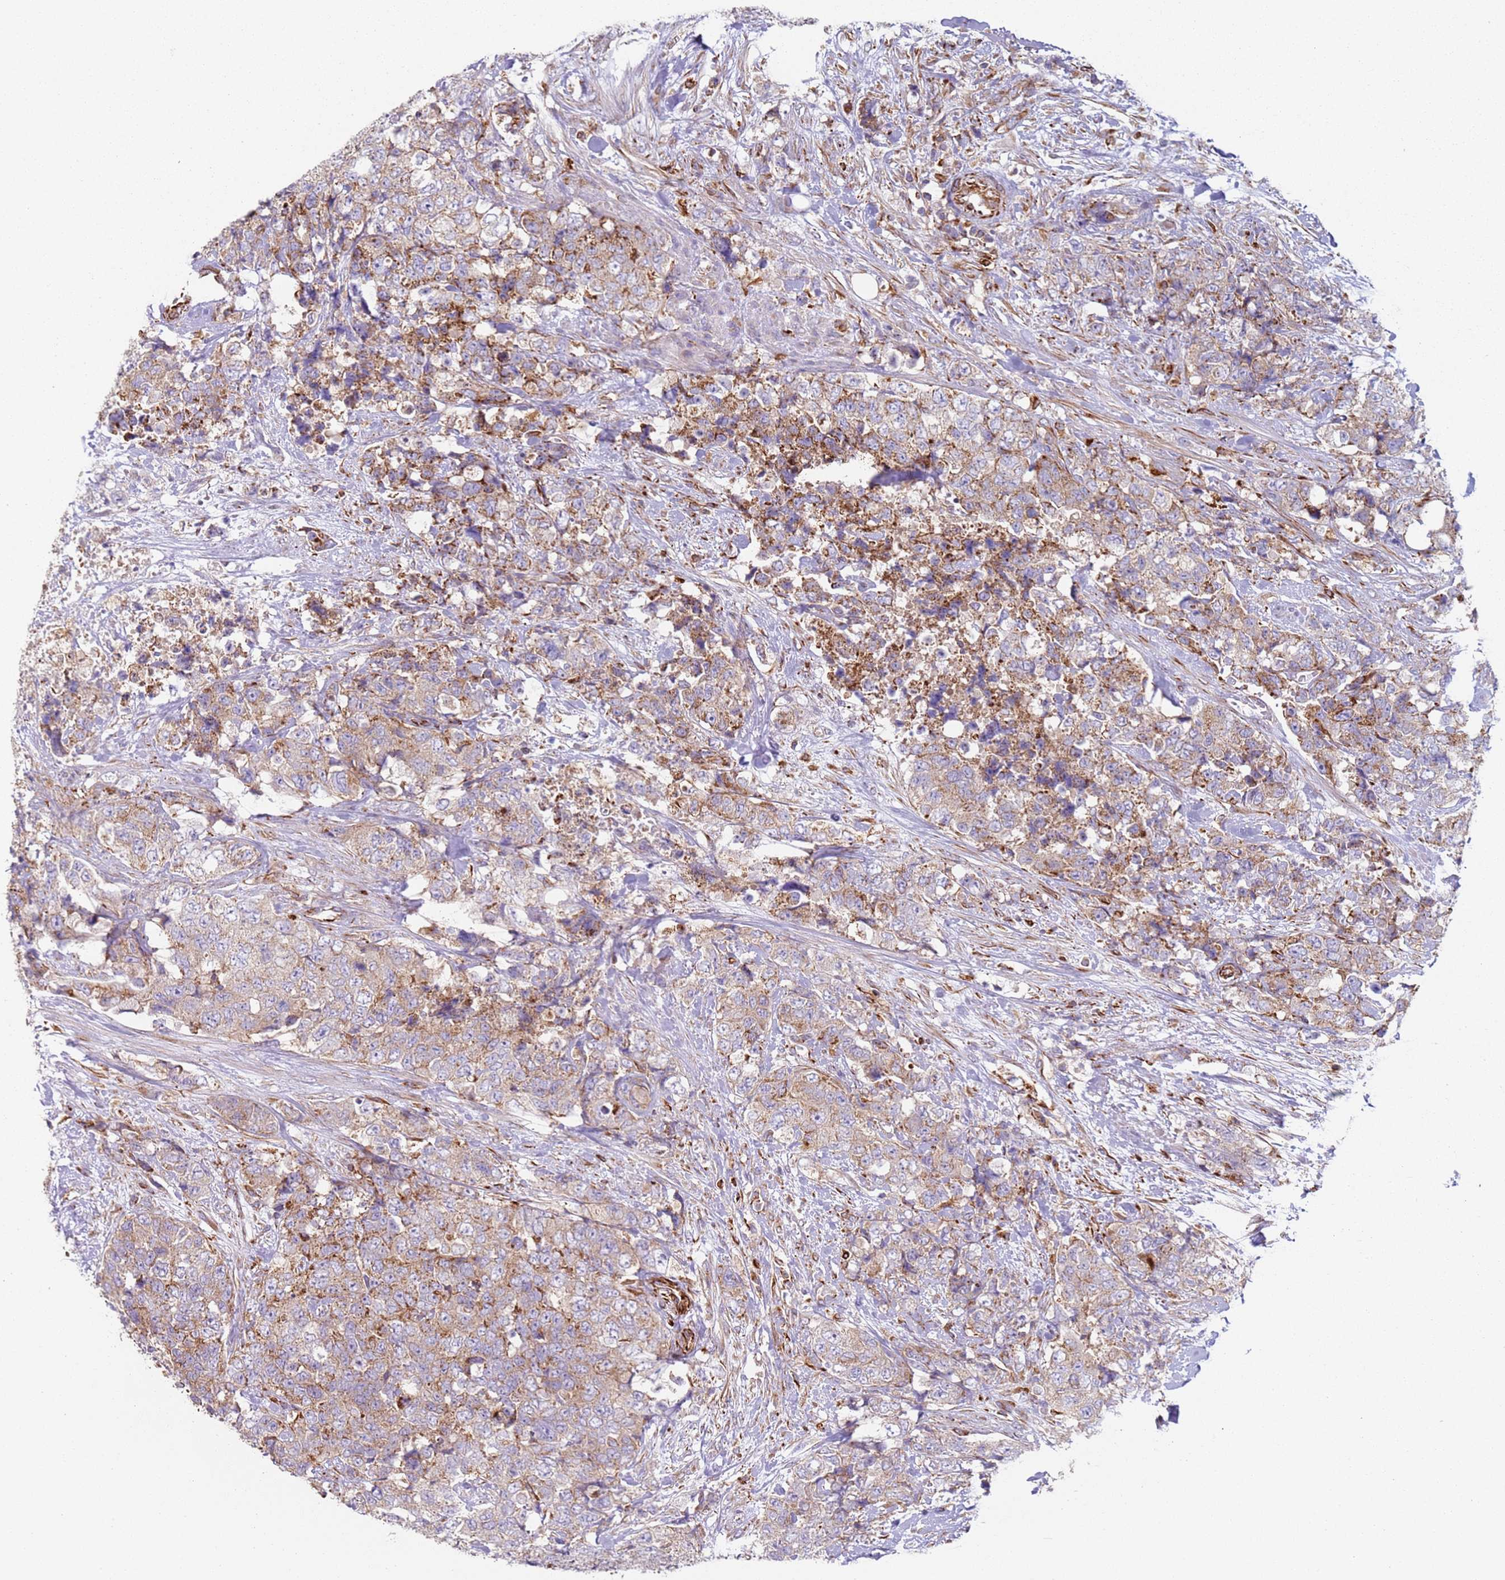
{"staining": {"intensity": "weak", "quantity": ">75%", "location": "cytoplasmic/membranous"}, "tissue": "urothelial cancer", "cell_type": "Tumor cells", "image_type": "cancer", "snomed": [{"axis": "morphology", "description": "Urothelial carcinoma, High grade"}, {"axis": "topography", "description": "Urinary bladder"}], "caption": "Human urothelial cancer stained for a protein (brown) demonstrates weak cytoplasmic/membranous positive positivity in approximately >75% of tumor cells.", "gene": "SNAPIN", "patient": {"sex": "female", "age": 78}}